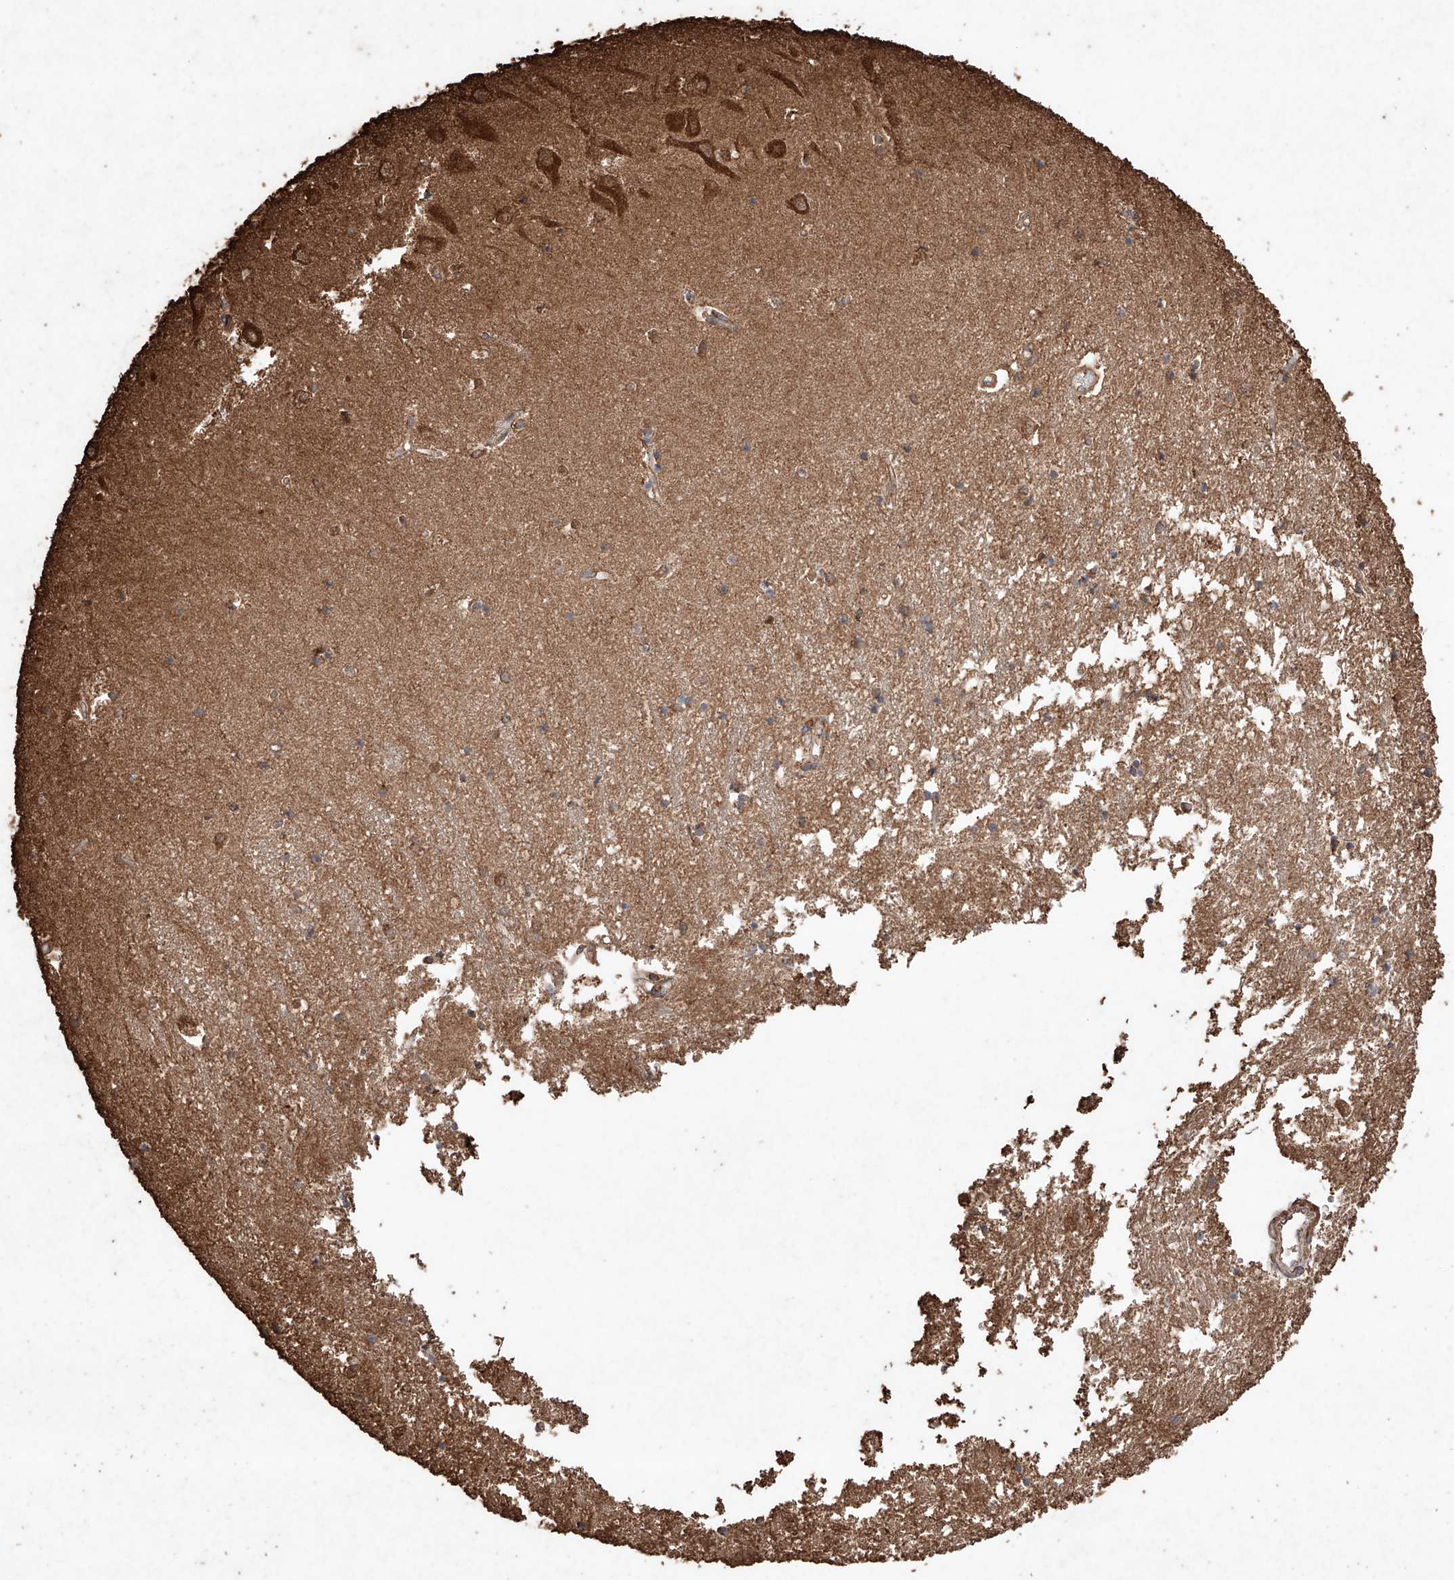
{"staining": {"intensity": "moderate", "quantity": "25%-75%", "location": "cytoplasmic/membranous"}, "tissue": "hippocampus", "cell_type": "Glial cells", "image_type": "normal", "snomed": [{"axis": "morphology", "description": "Normal tissue, NOS"}, {"axis": "topography", "description": "Hippocampus"}], "caption": "High-power microscopy captured an immunohistochemistry photomicrograph of benign hippocampus, revealing moderate cytoplasmic/membranous expression in approximately 25%-75% of glial cells. (DAB = brown stain, brightfield microscopy at high magnification).", "gene": "M6PR", "patient": {"sex": "male", "age": 70}}